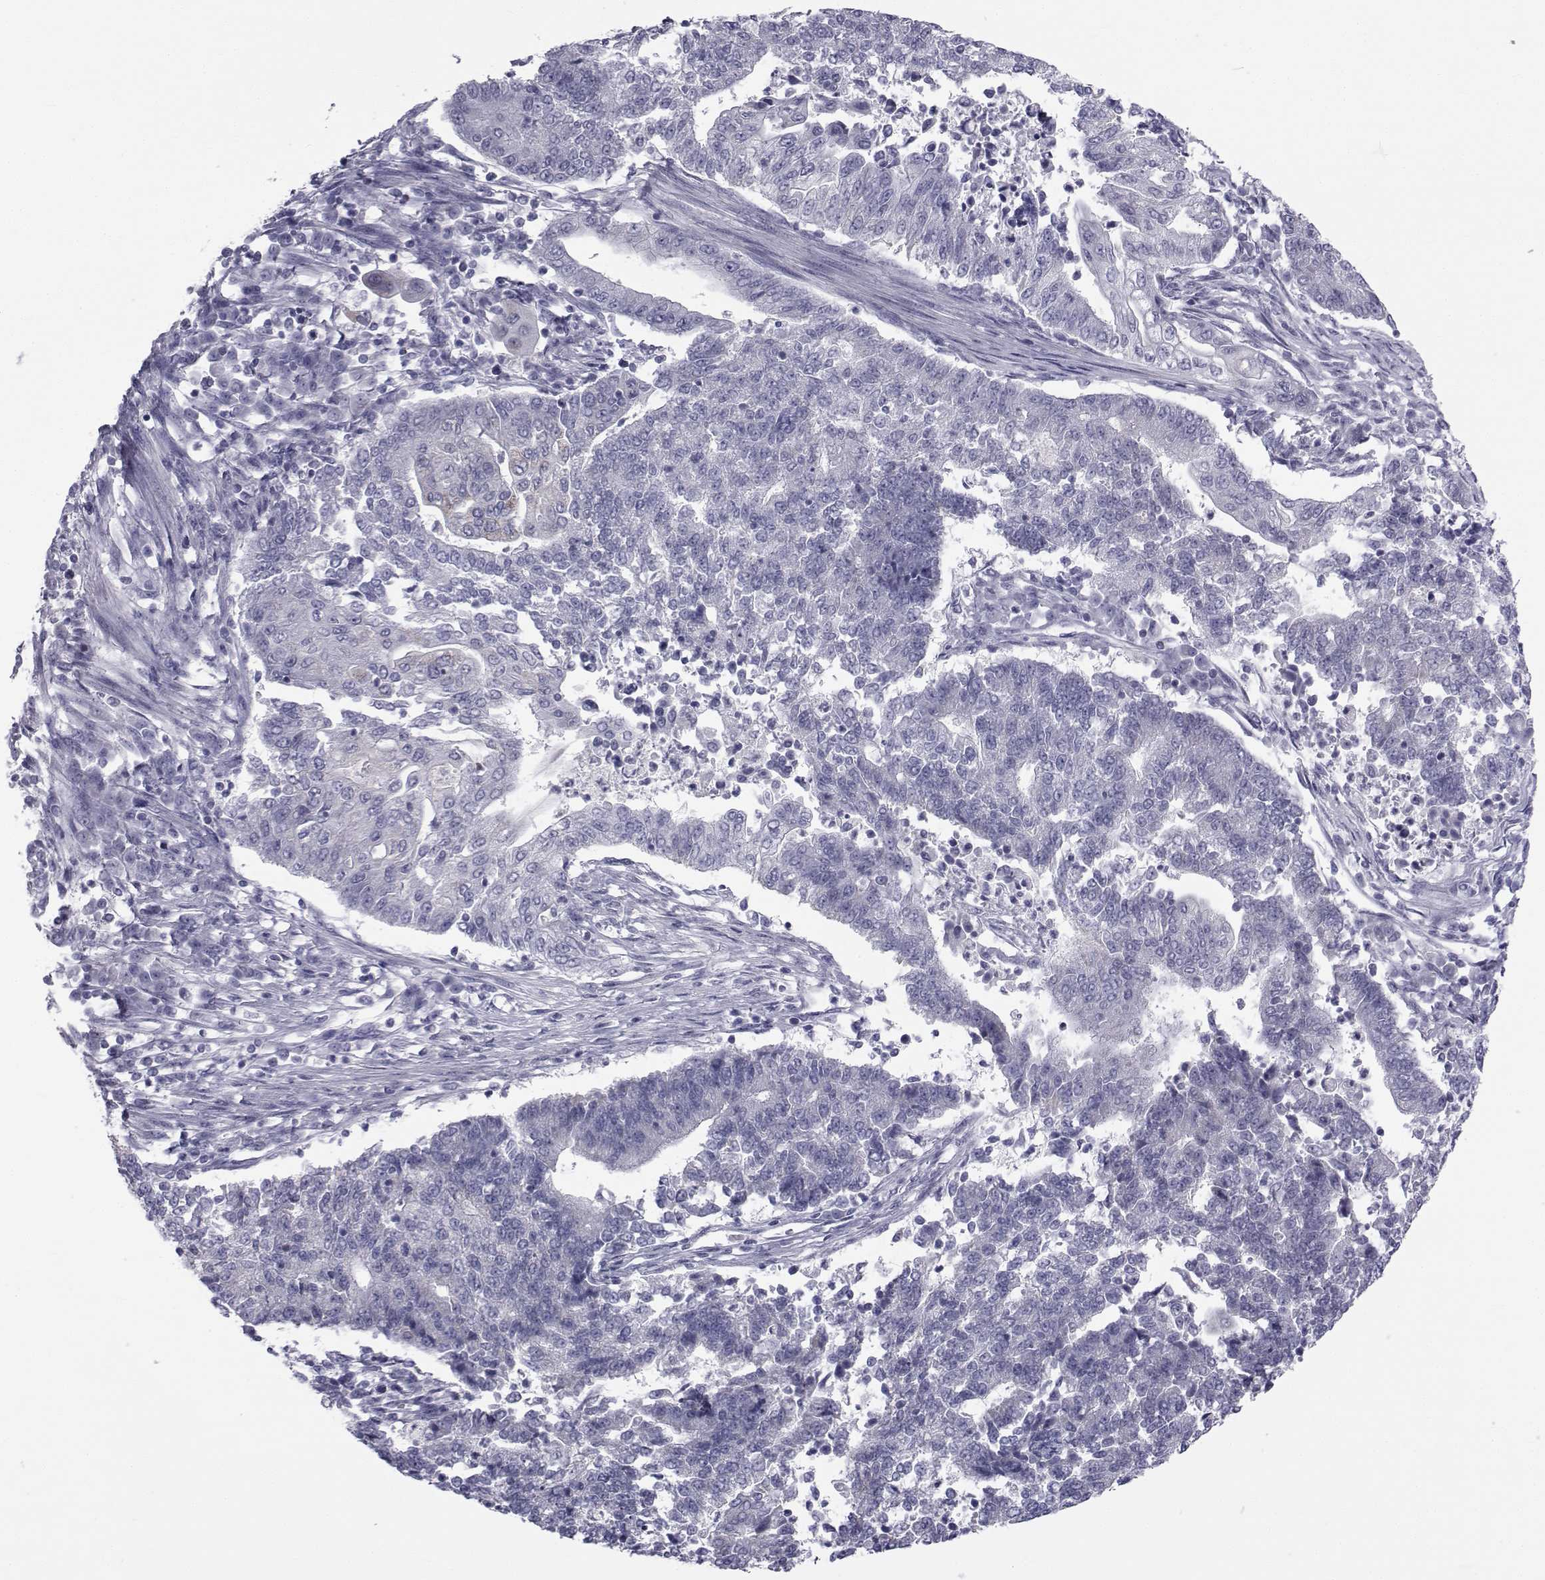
{"staining": {"intensity": "negative", "quantity": "none", "location": "none"}, "tissue": "endometrial cancer", "cell_type": "Tumor cells", "image_type": "cancer", "snomed": [{"axis": "morphology", "description": "Adenocarcinoma, NOS"}, {"axis": "topography", "description": "Uterus"}, {"axis": "topography", "description": "Endometrium"}], "caption": "Histopathology image shows no significant protein positivity in tumor cells of endometrial adenocarcinoma. Nuclei are stained in blue.", "gene": "FDXR", "patient": {"sex": "female", "age": 54}}